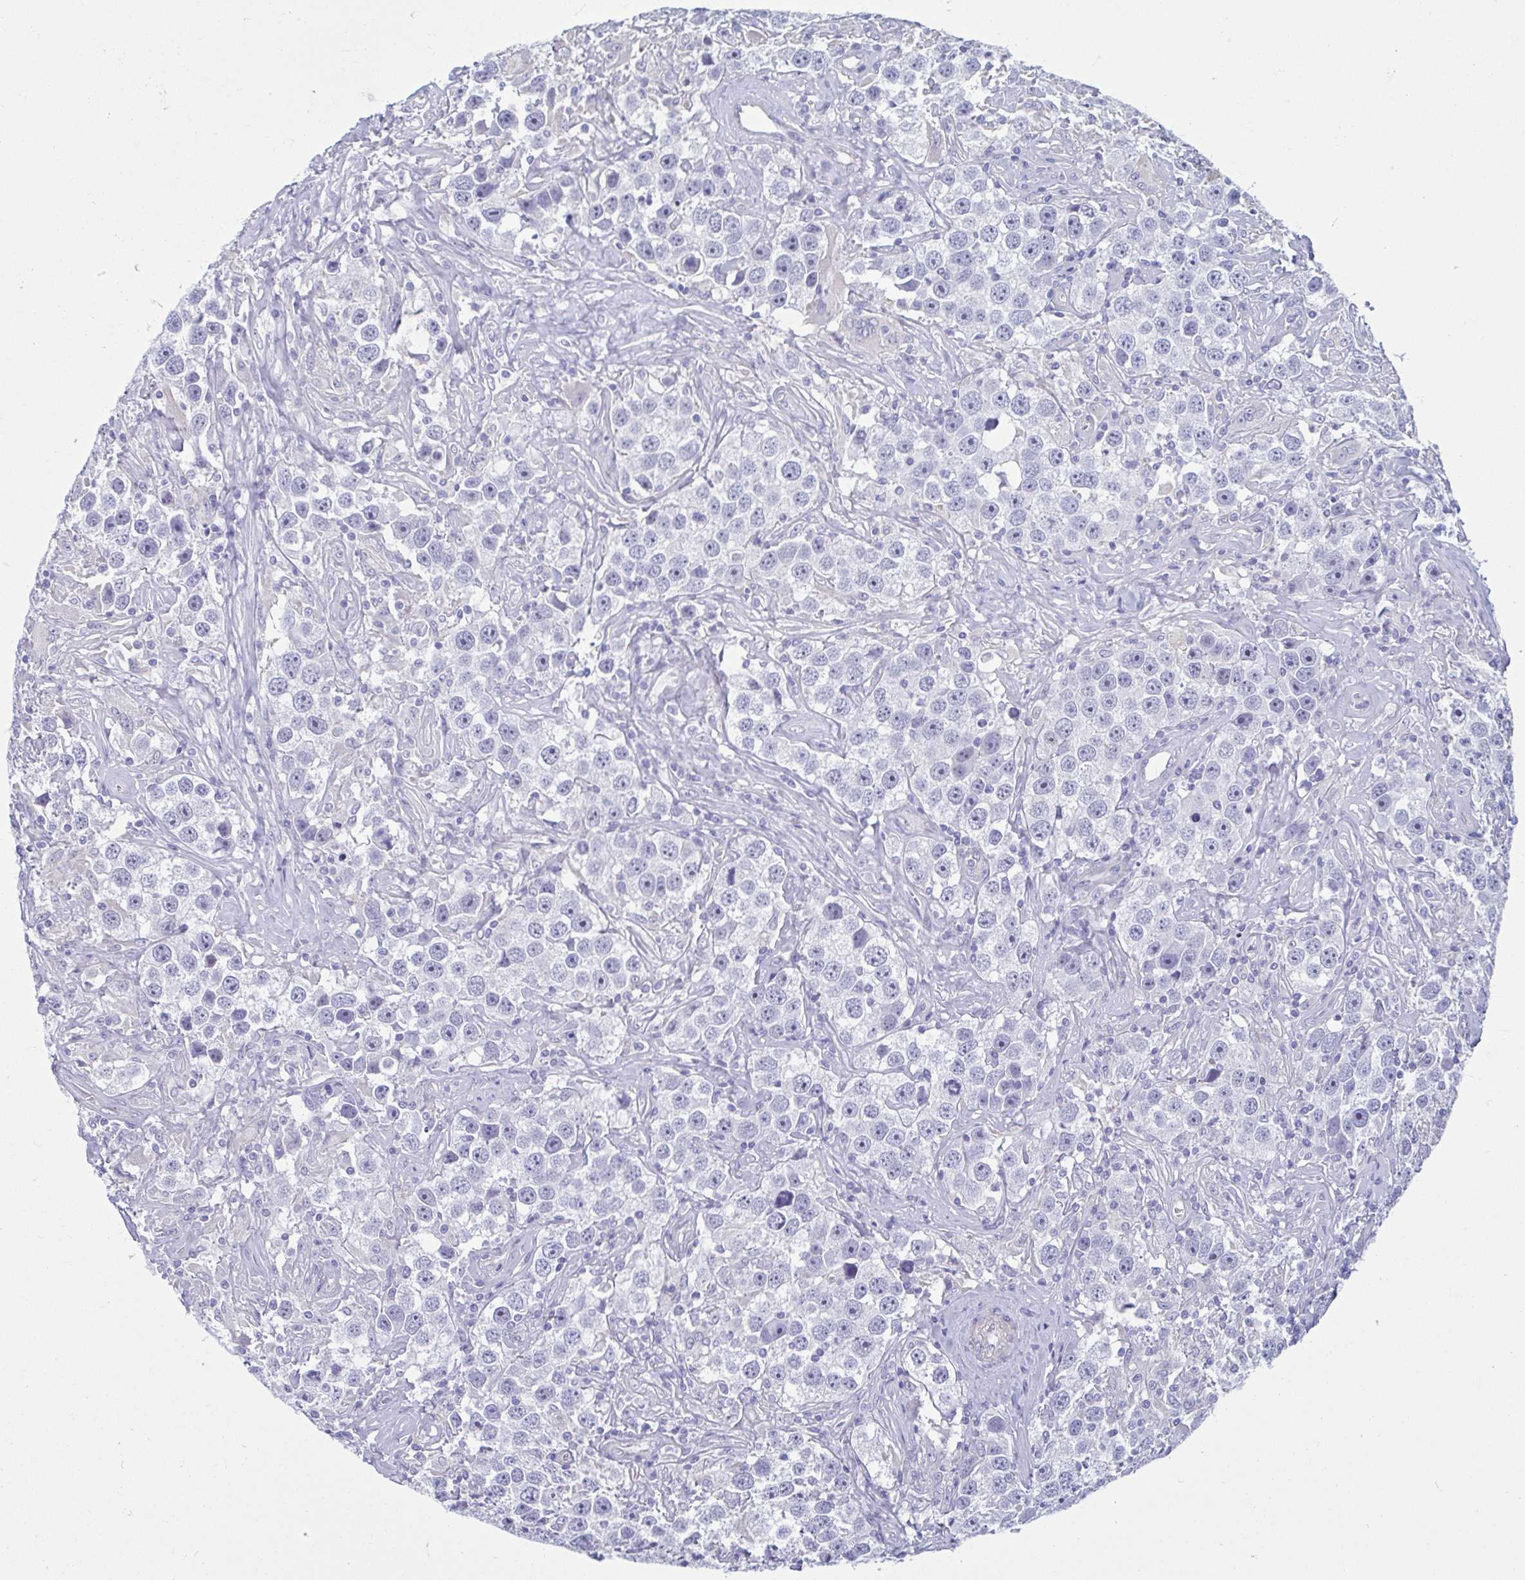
{"staining": {"intensity": "negative", "quantity": "none", "location": "none"}, "tissue": "testis cancer", "cell_type": "Tumor cells", "image_type": "cancer", "snomed": [{"axis": "morphology", "description": "Seminoma, NOS"}, {"axis": "topography", "description": "Testis"}], "caption": "The micrograph shows no staining of tumor cells in testis seminoma.", "gene": "MORC4", "patient": {"sex": "male", "age": 49}}